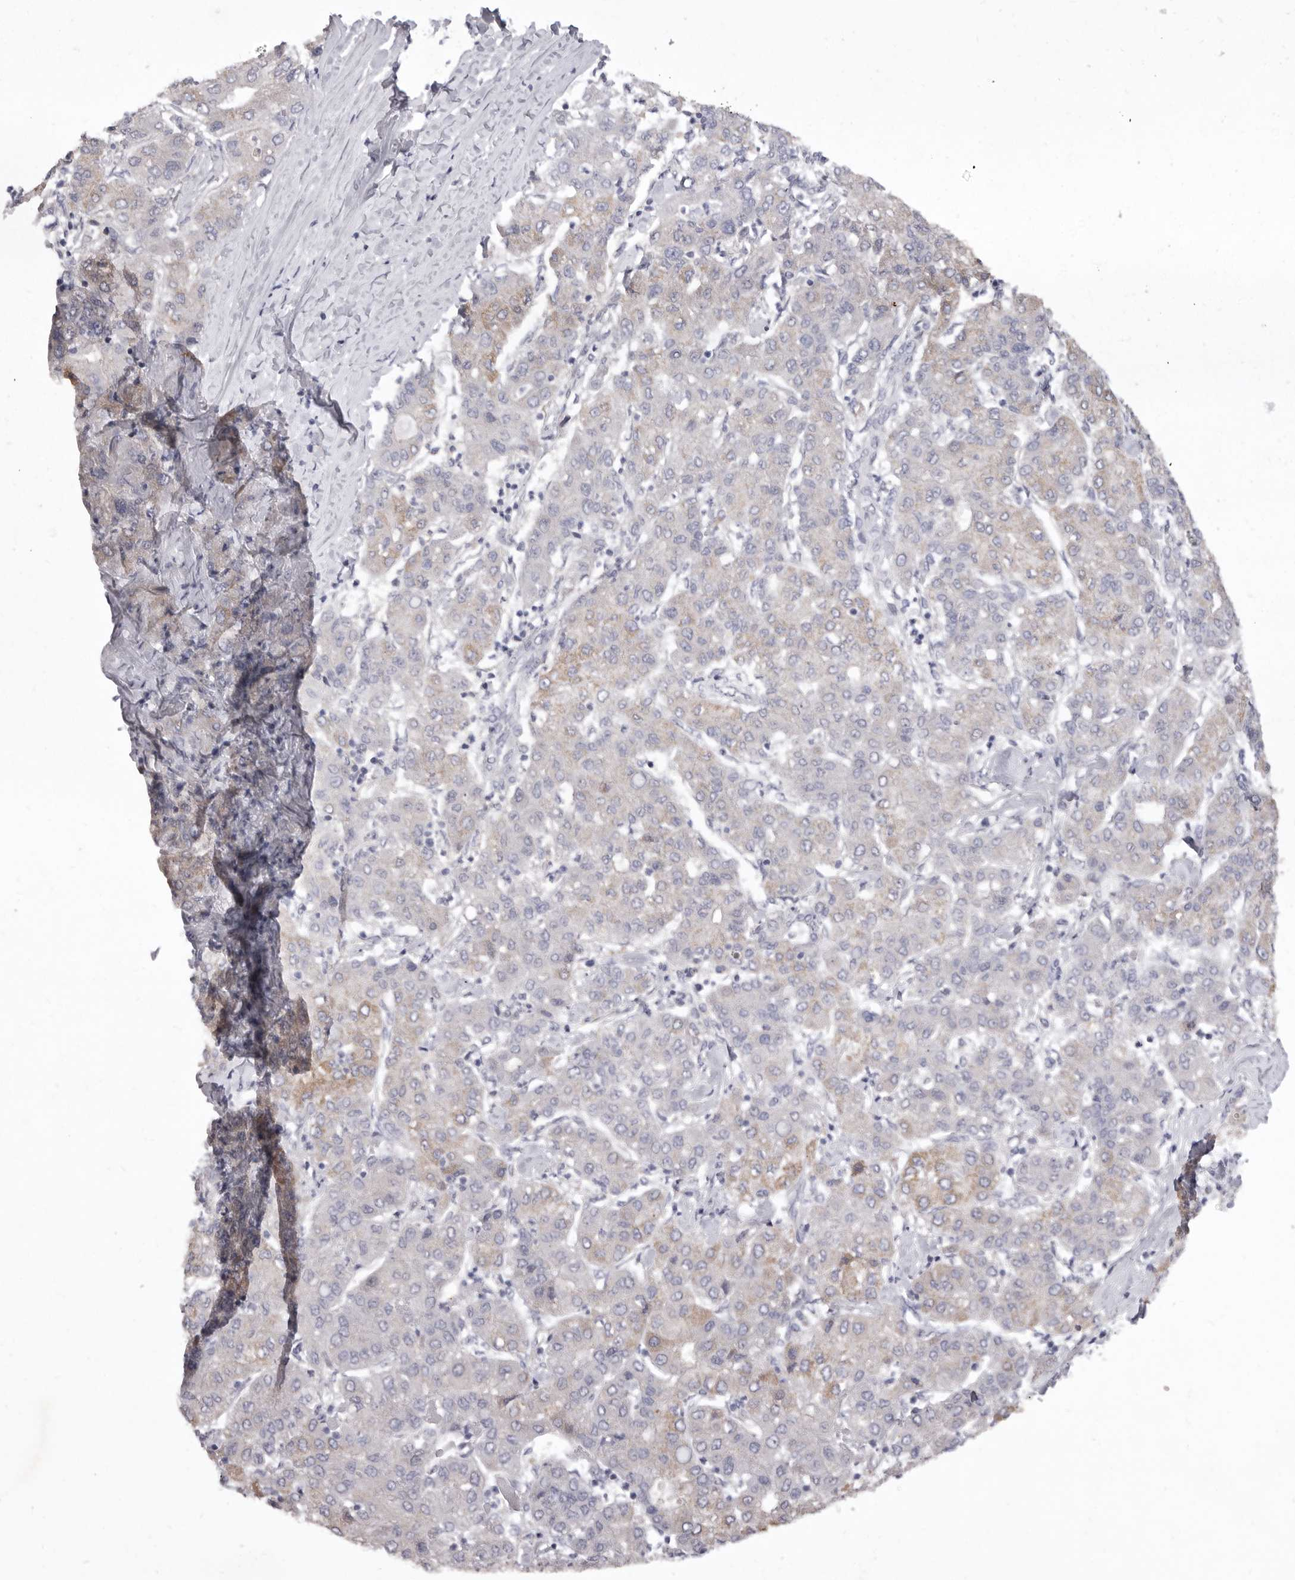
{"staining": {"intensity": "weak", "quantity": "25%-75%", "location": "cytoplasmic/membranous"}, "tissue": "liver cancer", "cell_type": "Tumor cells", "image_type": "cancer", "snomed": [{"axis": "morphology", "description": "Carcinoma, Hepatocellular, NOS"}, {"axis": "topography", "description": "Liver"}], "caption": "This histopathology image demonstrates immunohistochemistry staining of liver hepatocellular carcinoma, with low weak cytoplasmic/membranous expression in about 25%-75% of tumor cells.", "gene": "P2RX6", "patient": {"sex": "male", "age": 65}}